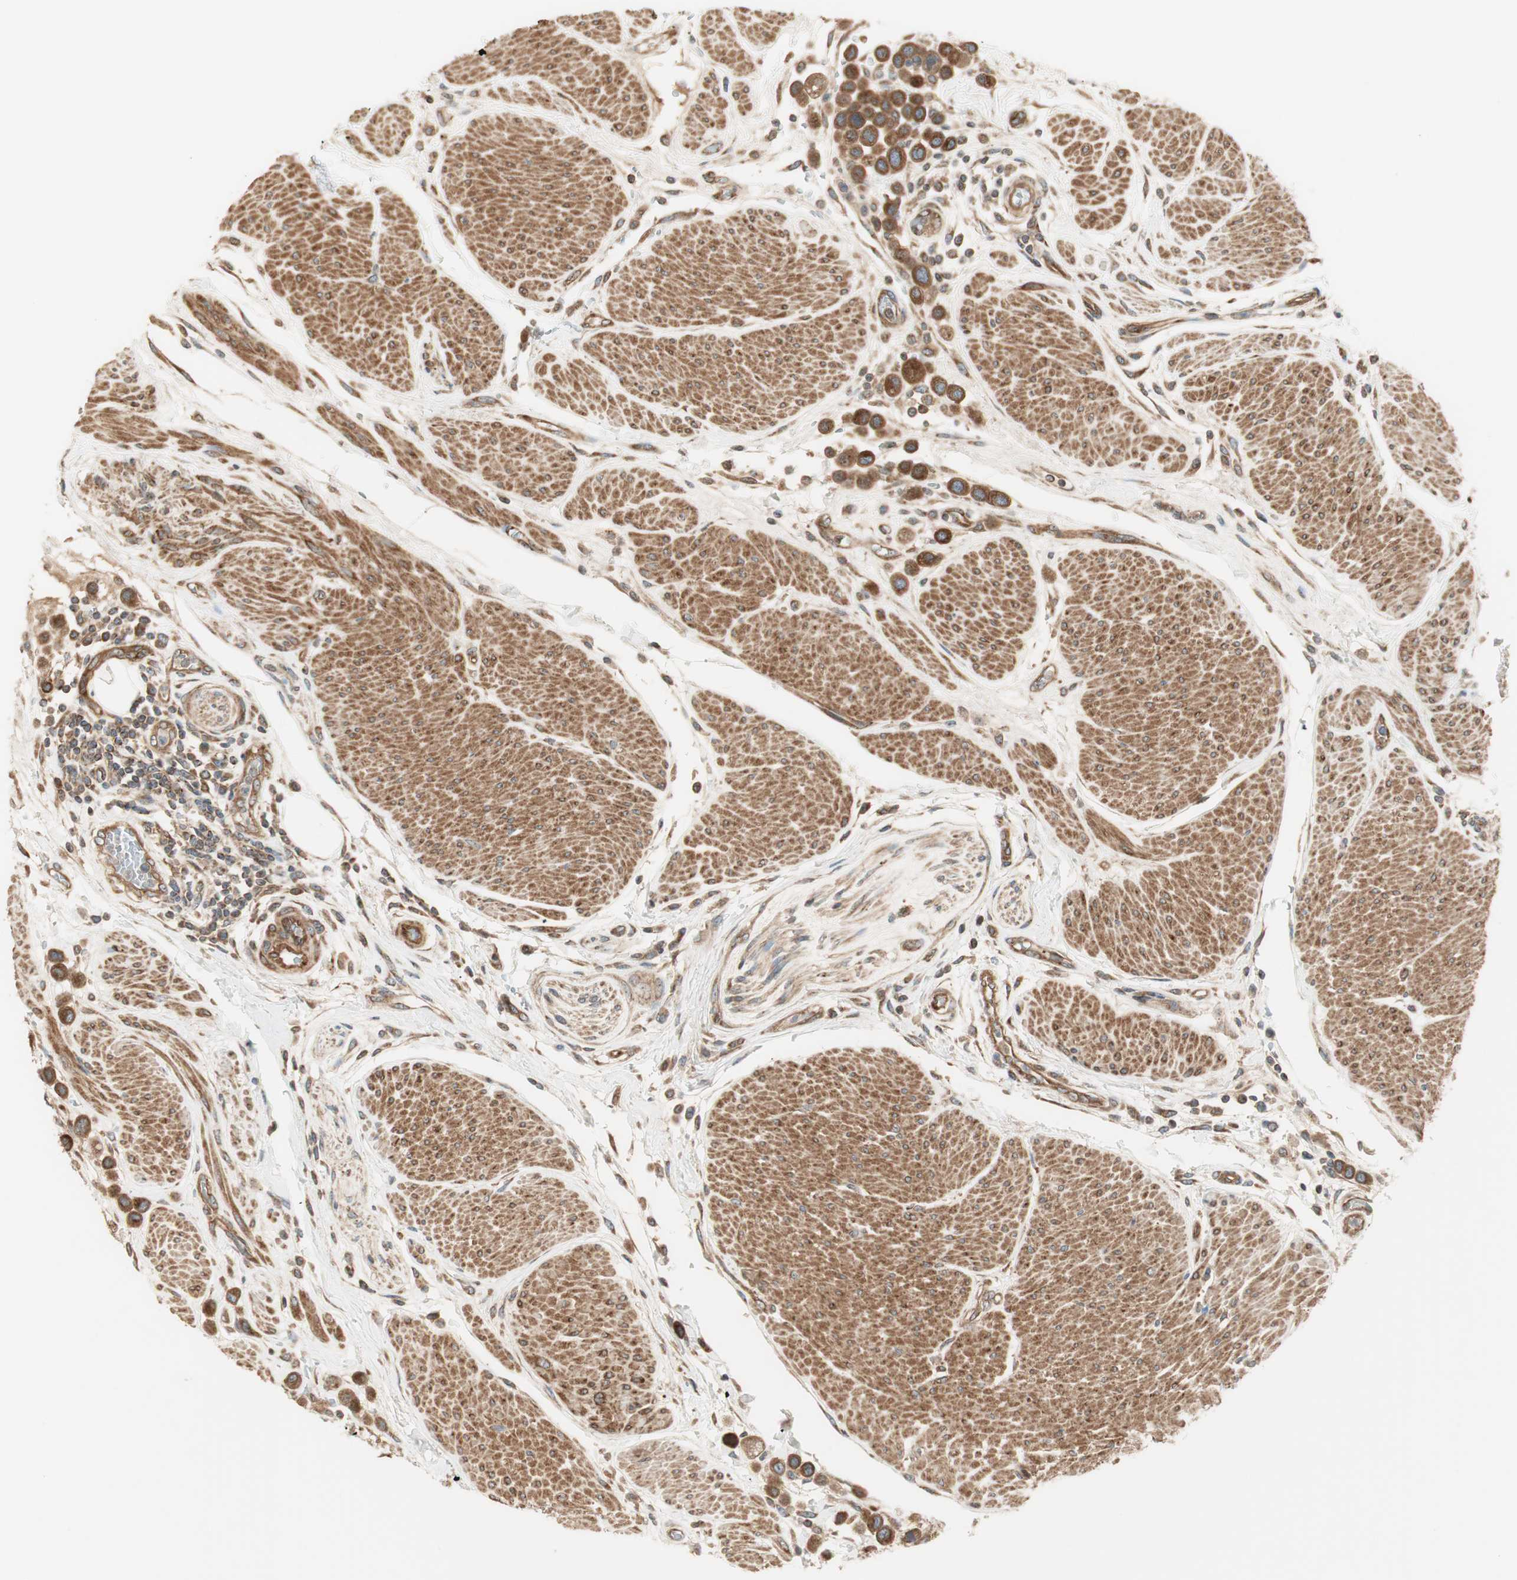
{"staining": {"intensity": "strong", "quantity": ">75%", "location": "cytoplasmic/membranous"}, "tissue": "urothelial cancer", "cell_type": "Tumor cells", "image_type": "cancer", "snomed": [{"axis": "morphology", "description": "Urothelial carcinoma, High grade"}, {"axis": "topography", "description": "Urinary bladder"}], "caption": "IHC photomicrograph of neoplastic tissue: human urothelial cancer stained using IHC displays high levels of strong protein expression localized specifically in the cytoplasmic/membranous of tumor cells, appearing as a cytoplasmic/membranous brown color.", "gene": "CTTNBP2NL", "patient": {"sex": "male", "age": 50}}